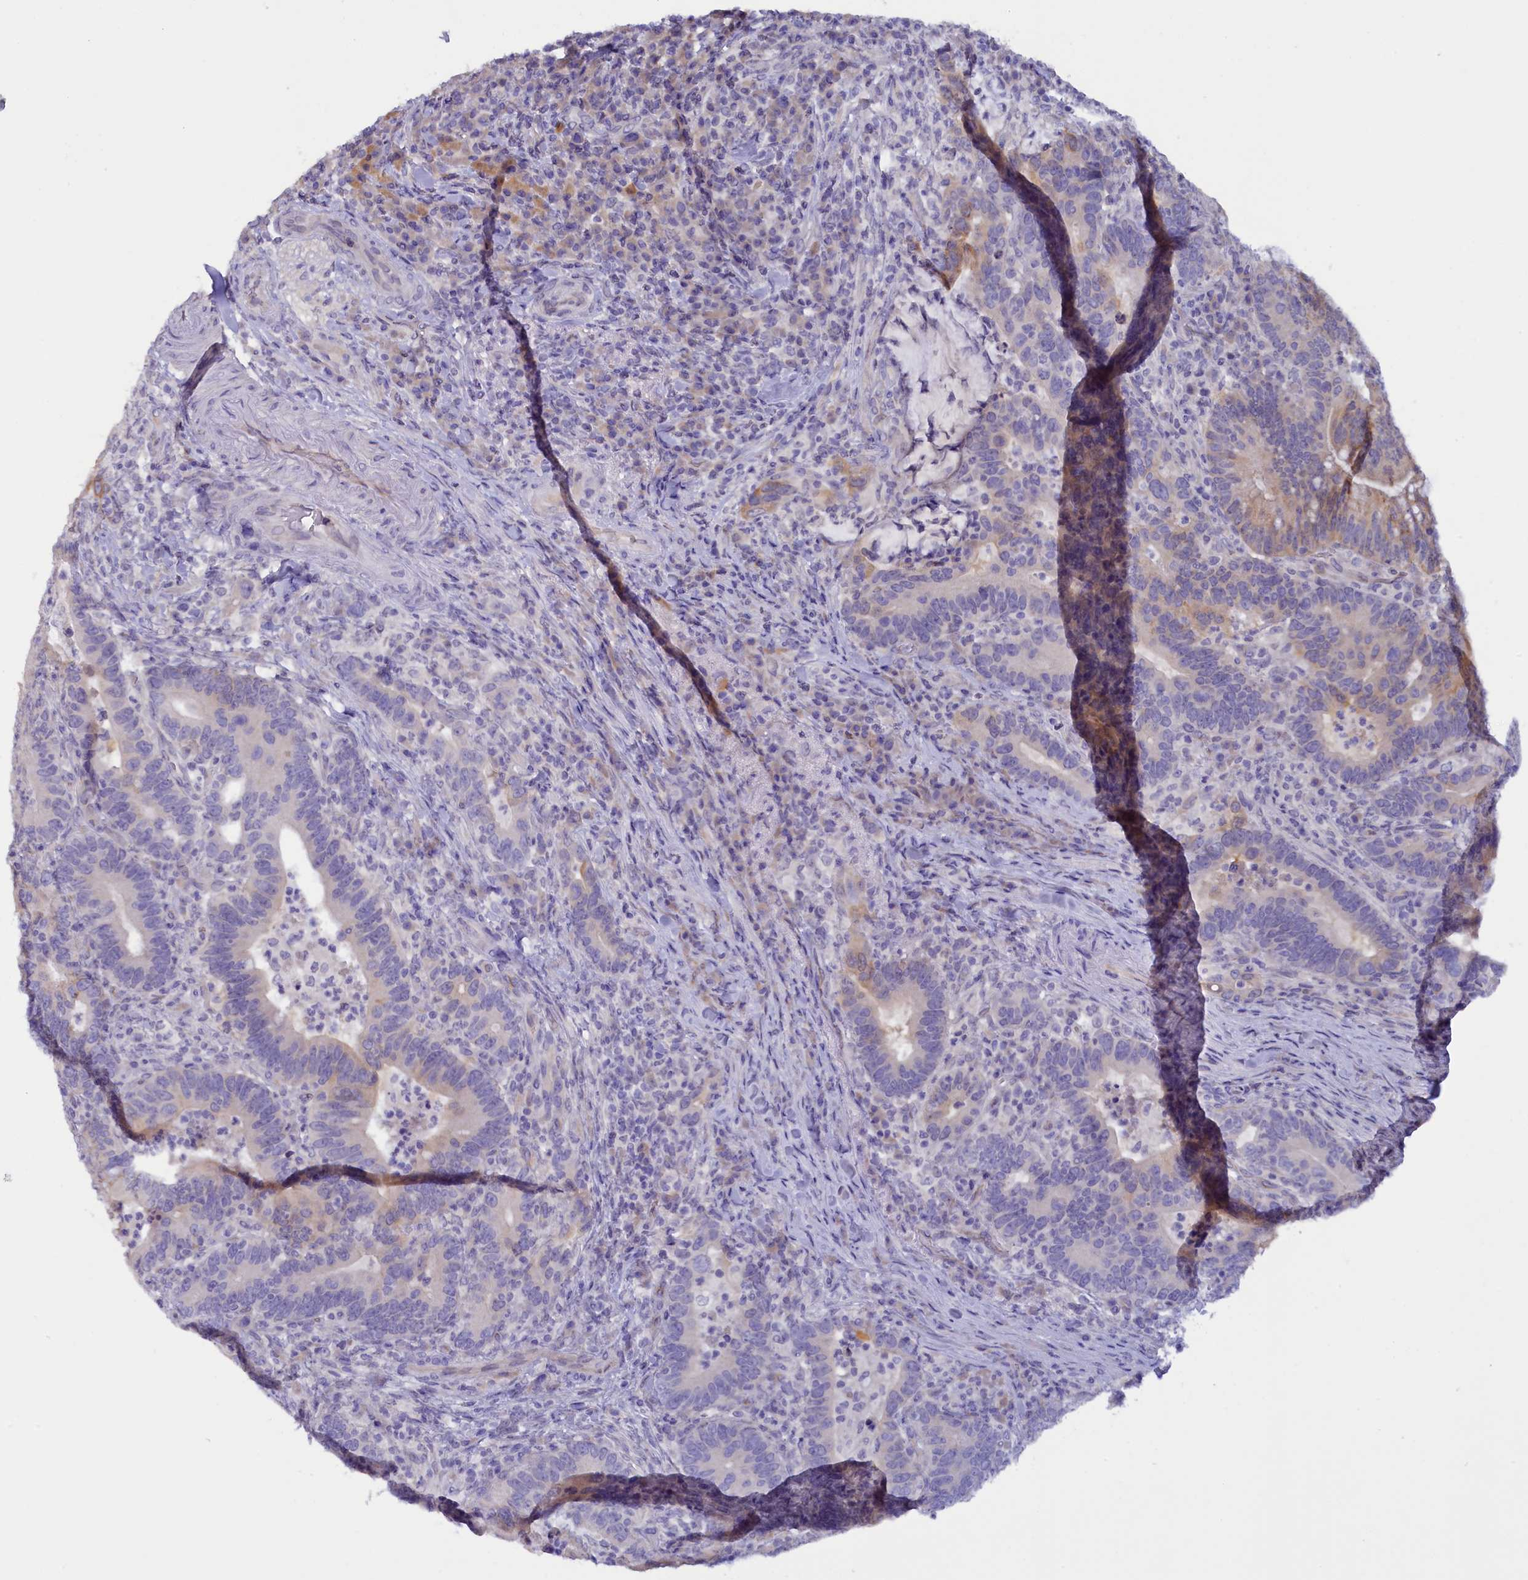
{"staining": {"intensity": "moderate", "quantity": "25%-75%", "location": "cytoplasmic/membranous"}, "tissue": "colorectal cancer", "cell_type": "Tumor cells", "image_type": "cancer", "snomed": [{"axis": "morphology", "description": "Adenocarcinoma, NOS"}, {"axis": "topography", "description": "Colon"}], "caption": "Human adenocarcinoma (colorectal) stained with a protein marker displays moderate staining in tumor cells.", "gene": "ZSWIM4", "patient": {"sex": "female", "age": 66}}